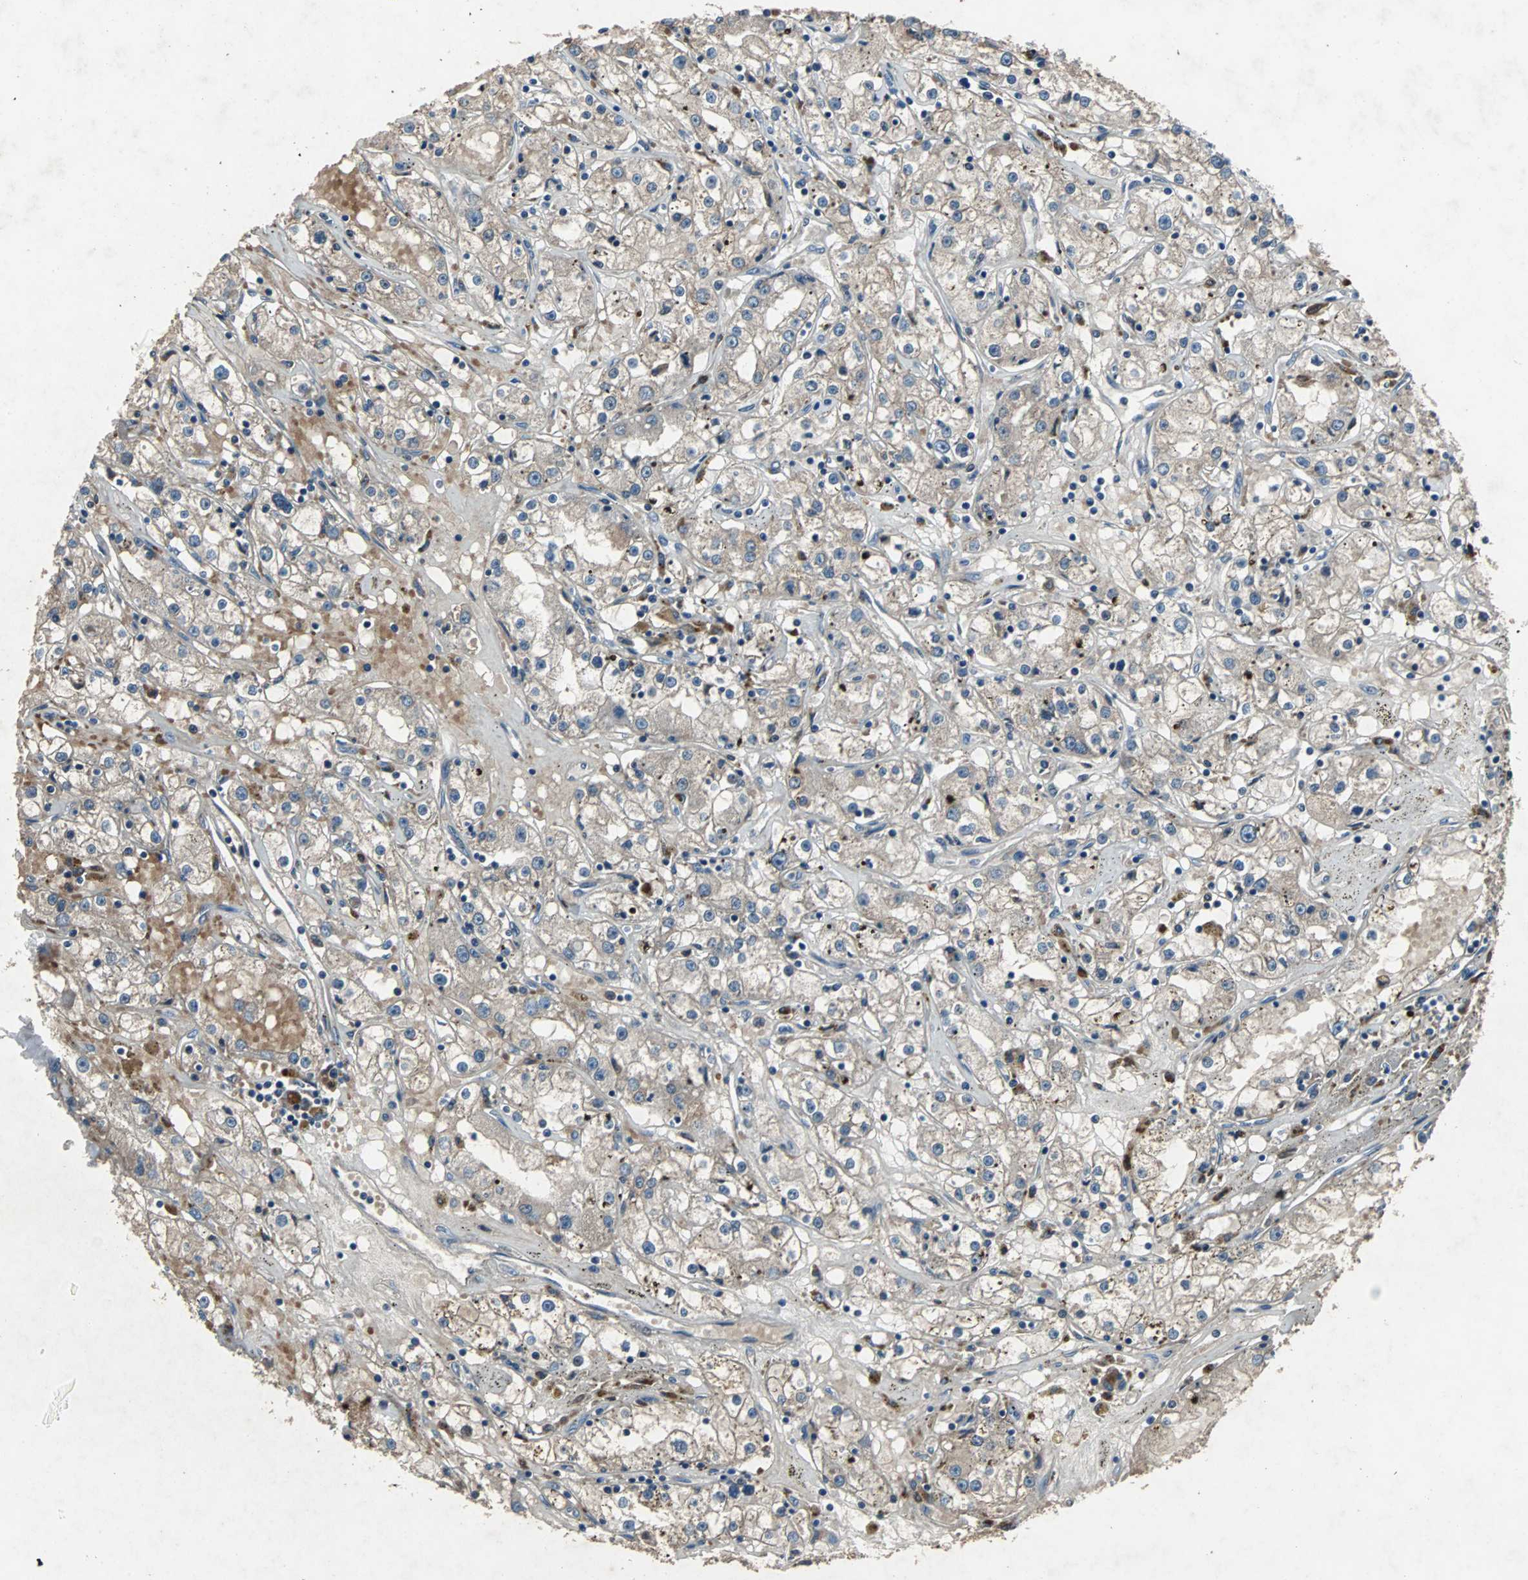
{"staining": {"intensity": "weak", "quantity": "25%-75%", "location": "cytoplasmic/membranous"}, "tissue": "renal cancer", "cell_type": "Tumor cells", "image_type": "cancer", "snomed": [{"axis": "morphology", "description": "Adenocarcinoma, NOS"}, {"axis": "topography", "description": "Kidney"}], "caption": "A brown stain shows weak cytoplasmic/membranous staining of a protein in human renal adenocarcinoma tumor cells.", "gene": "SOS1", "patient": {"sex": "male", "age": 56}}